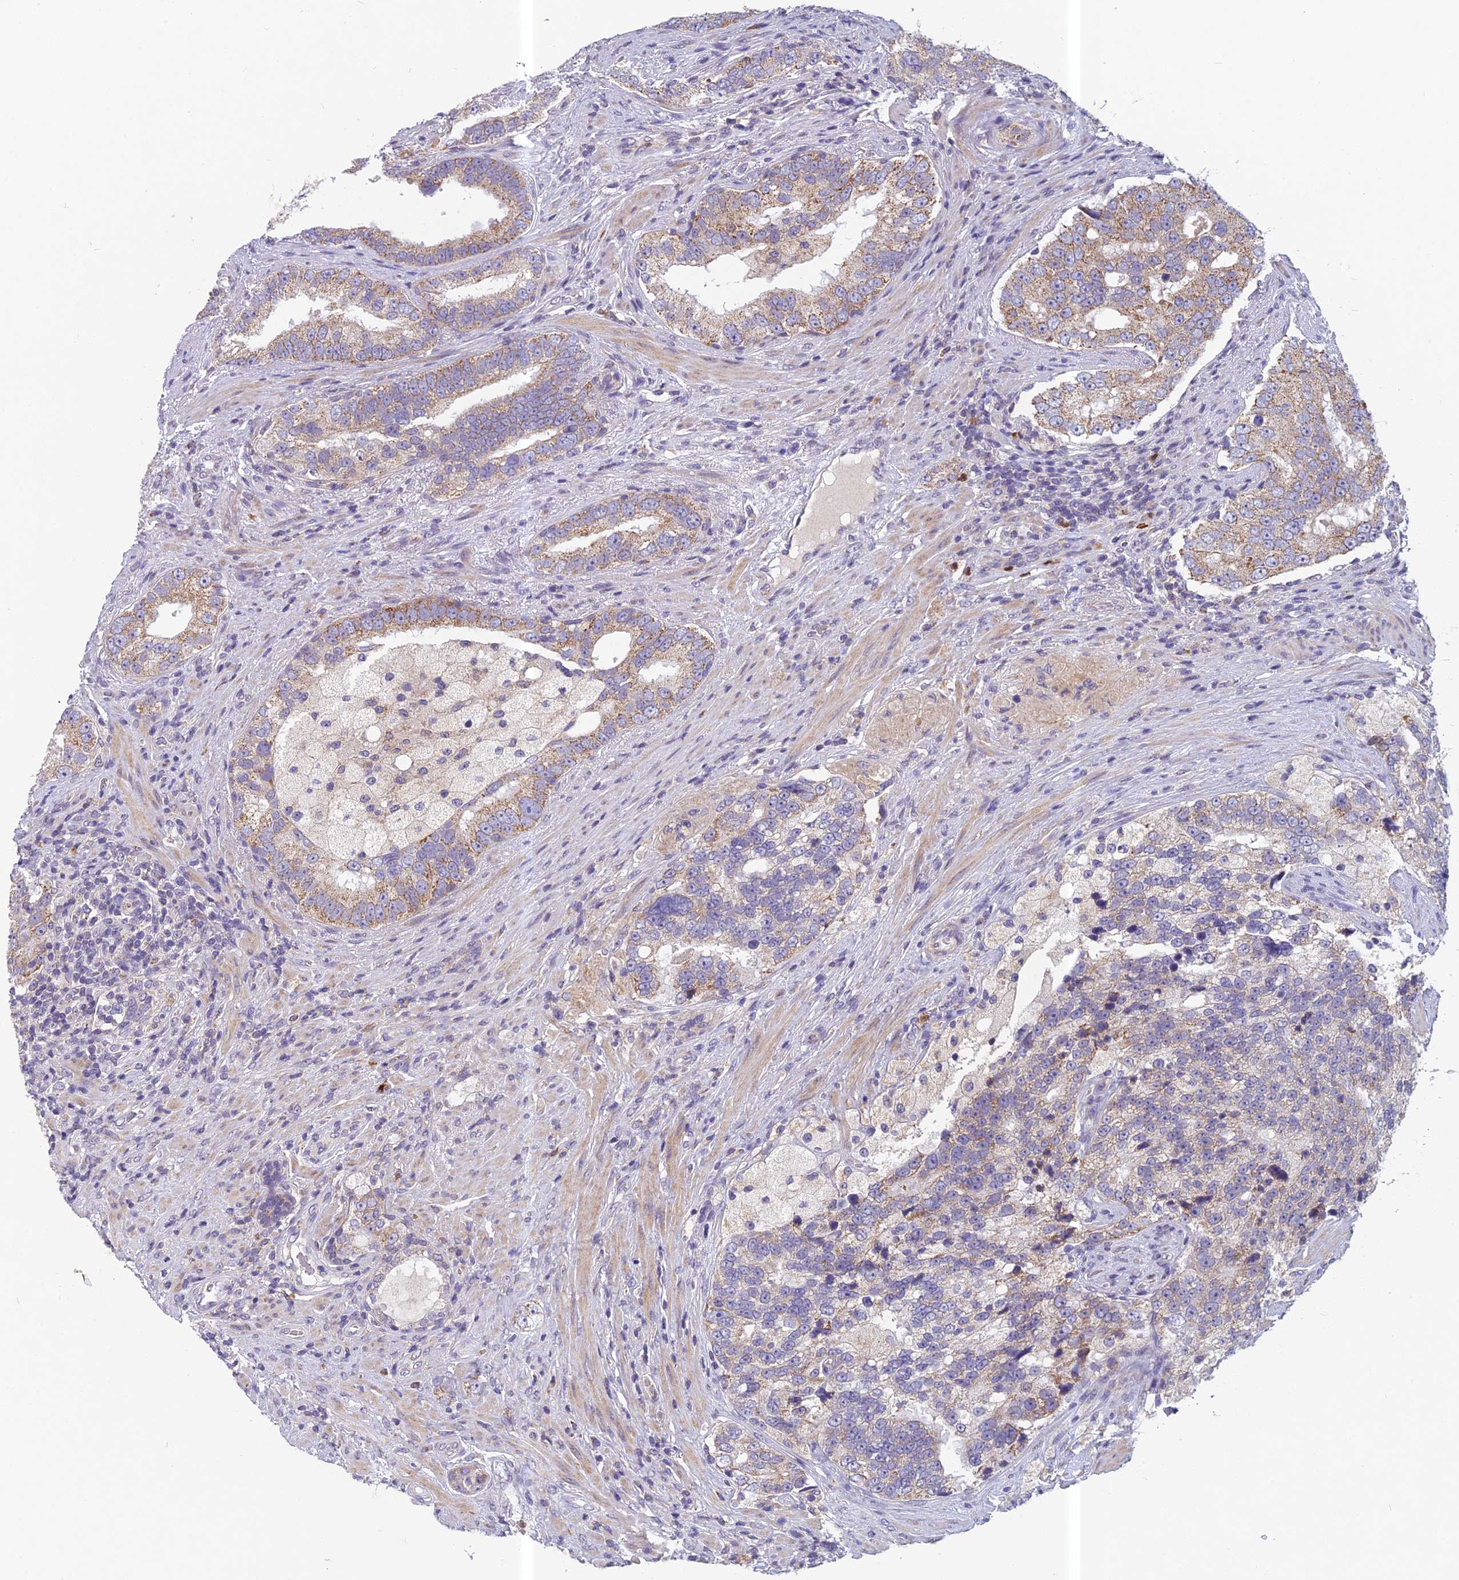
{"staining": {"intensity": "weak", "quantity": "25%-75%", "location": "cytoplasmic/membranous"}, "tissue": "prostate cancer", "cell_type": "Tumor cells", "image_type": "cancer", "snomed": [{"axis": "morphology", "description": "Adenocarcinoma, High grade"}, {"axis": "topography", "description": "Prostate"}], "caption": "IHC (DAB) staining of prostate high-grade adenocarcinoma reveals weak cytoplasmic/membranous protein expression in approximately 25%-75% of tumor cells.", "gene": "ENSG00000188897", "patient": {"sex": "male", "age": 70}}